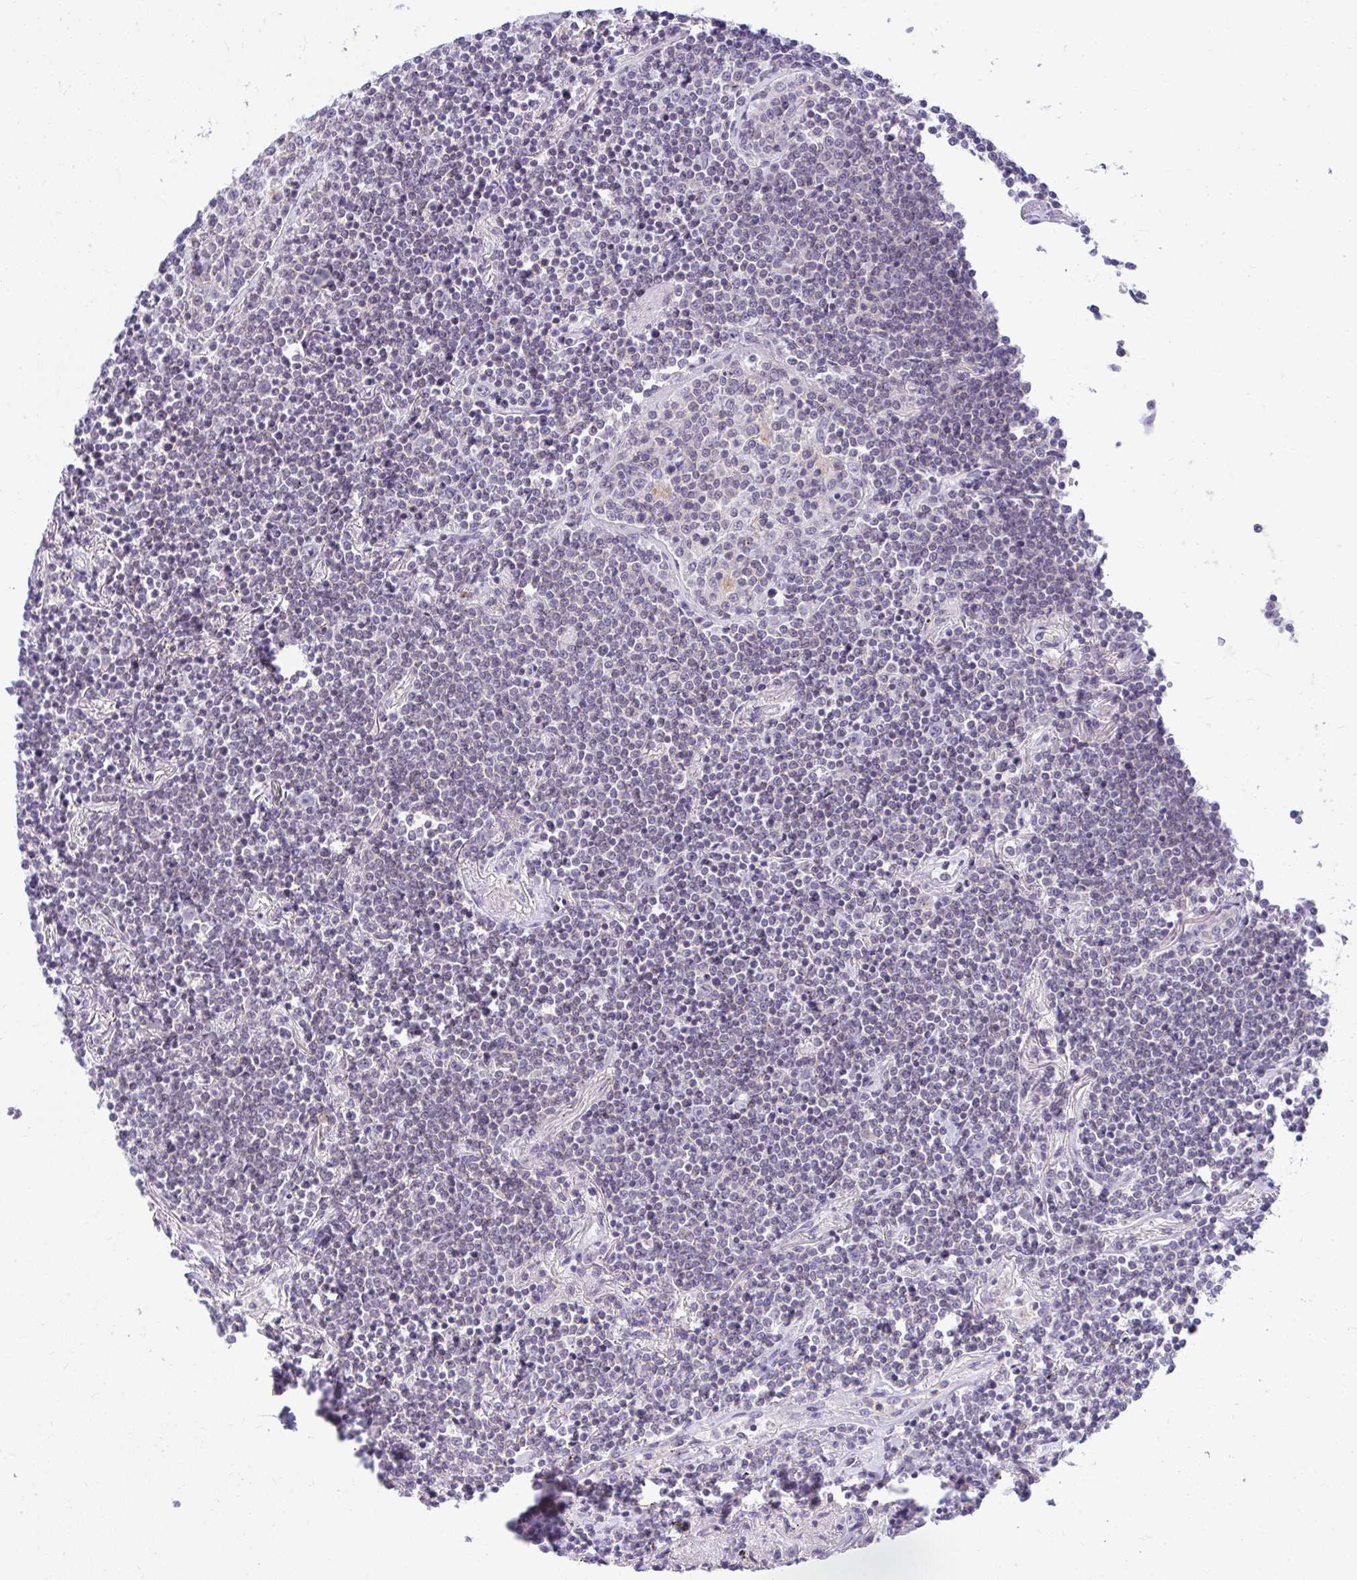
{"staining": {"intensity": "negative", "quantity": "none", "location": "none"}, "tissue": "lymphoma", "cell_type": "Tumor cells", "image_type": "cancer", "snomed": [{"axis": "morphology", "description": "Malignant lymphoma, non-Hodgkin's type, Low grade"}, {"axis": "topography", "description": "Lung"}], "caption": "Lymphoma was stained to show a protein in brown. There is no significant expression in tumor cells.", "gene": "VPS4B", "patient": {"sex": "female", "age": 71}}